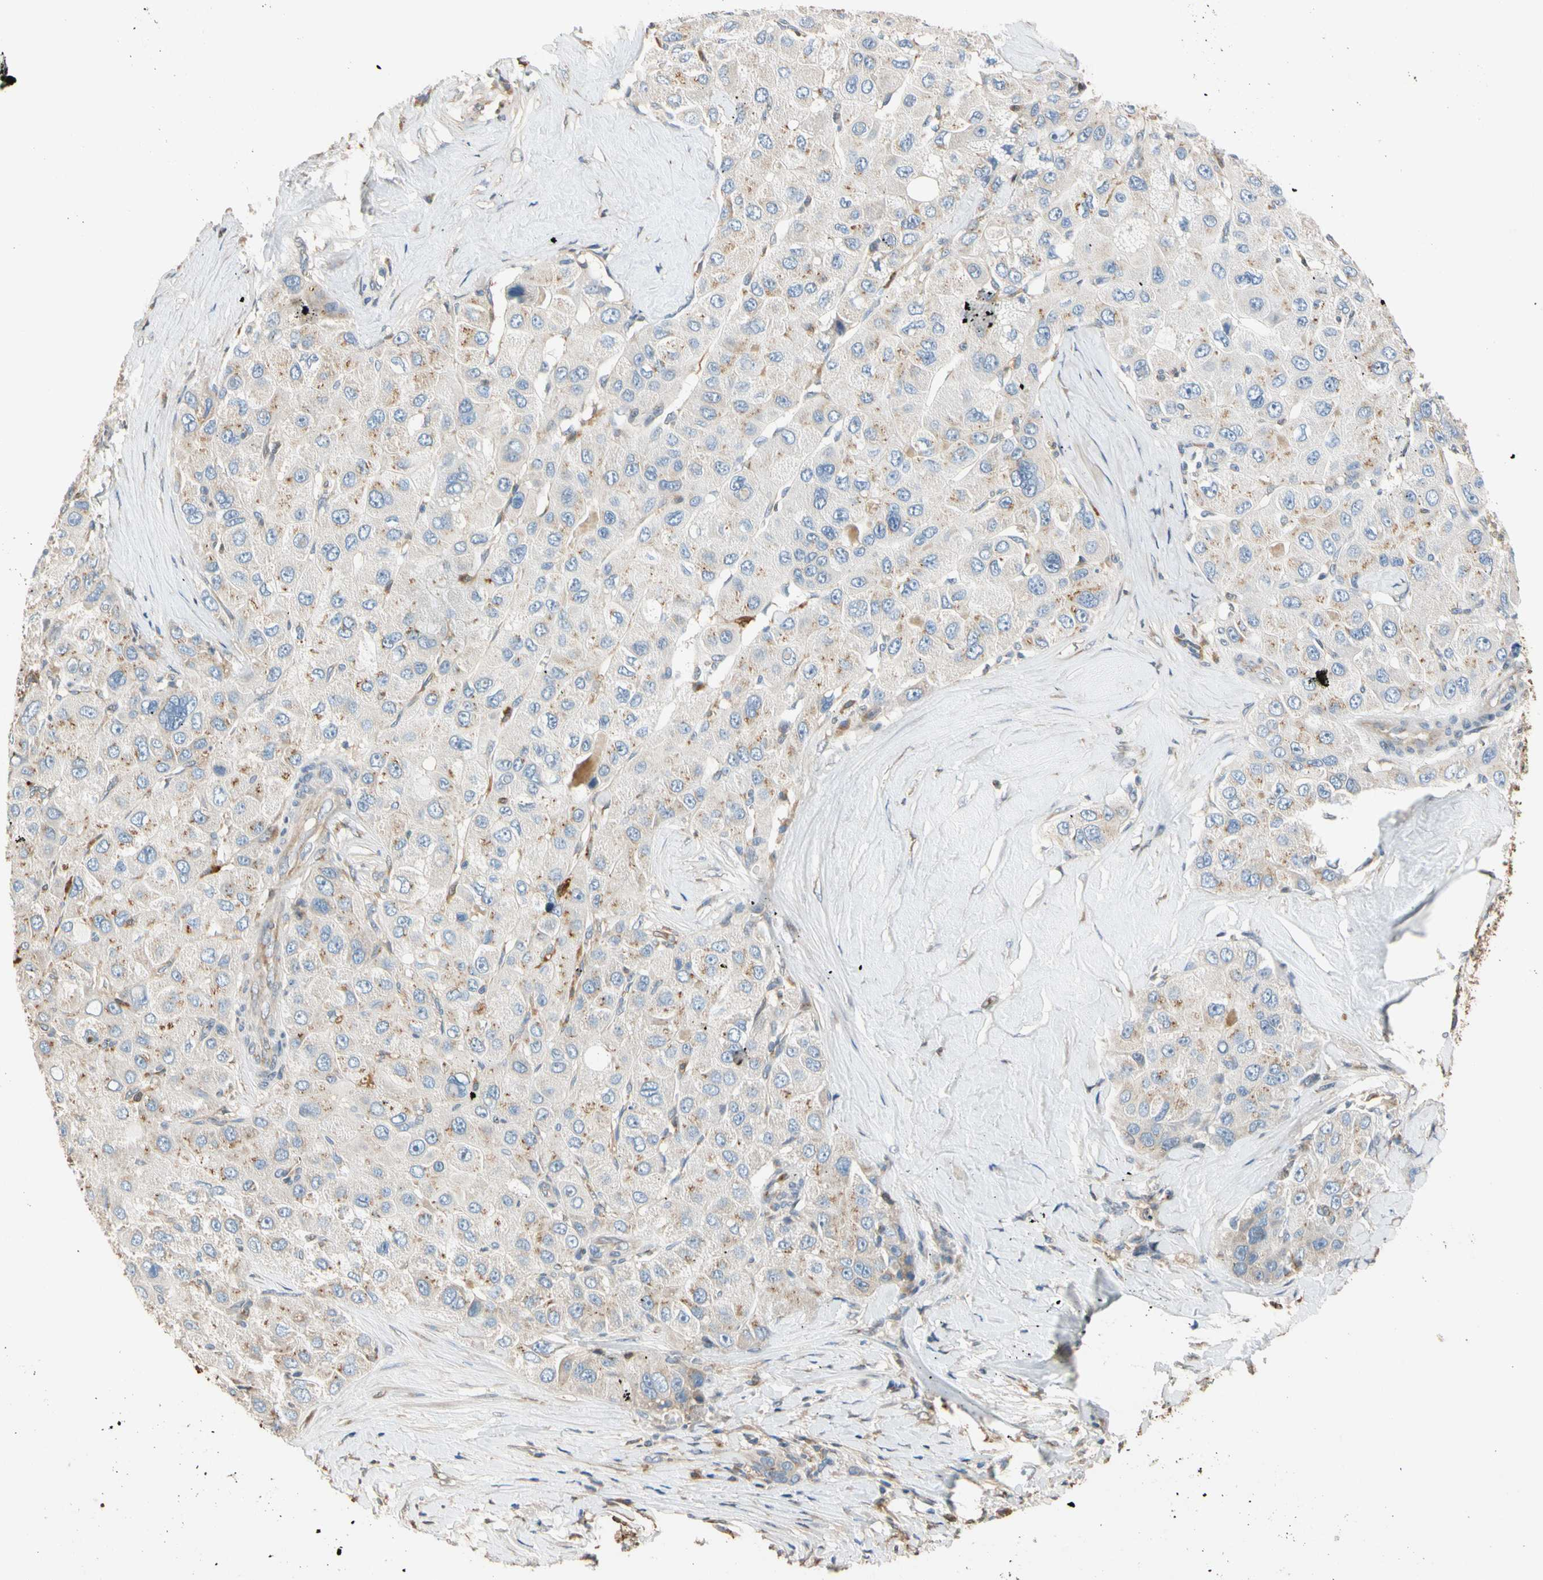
{"staining": {"intensity": "moderate", "quantity": "<25%", "location": "cytoplasmic/membranous"}, "tissue": "liver cancer", "cell_type": "Tumor cells", "image_type": "cancer", "snomed": [{"axis": "morphology", "description": "Carcinoma, Hepatocellular, NOS"}, {"axis": "topography", "description": "Liver"}], "caption": "Moderate cytoplasmic/membranous staining is seen in about <25% of tumor cells in hepatocellular carcinoma (liver).", "gene": "GPSM2", "patient": {"sex": "male", "age": 80}}